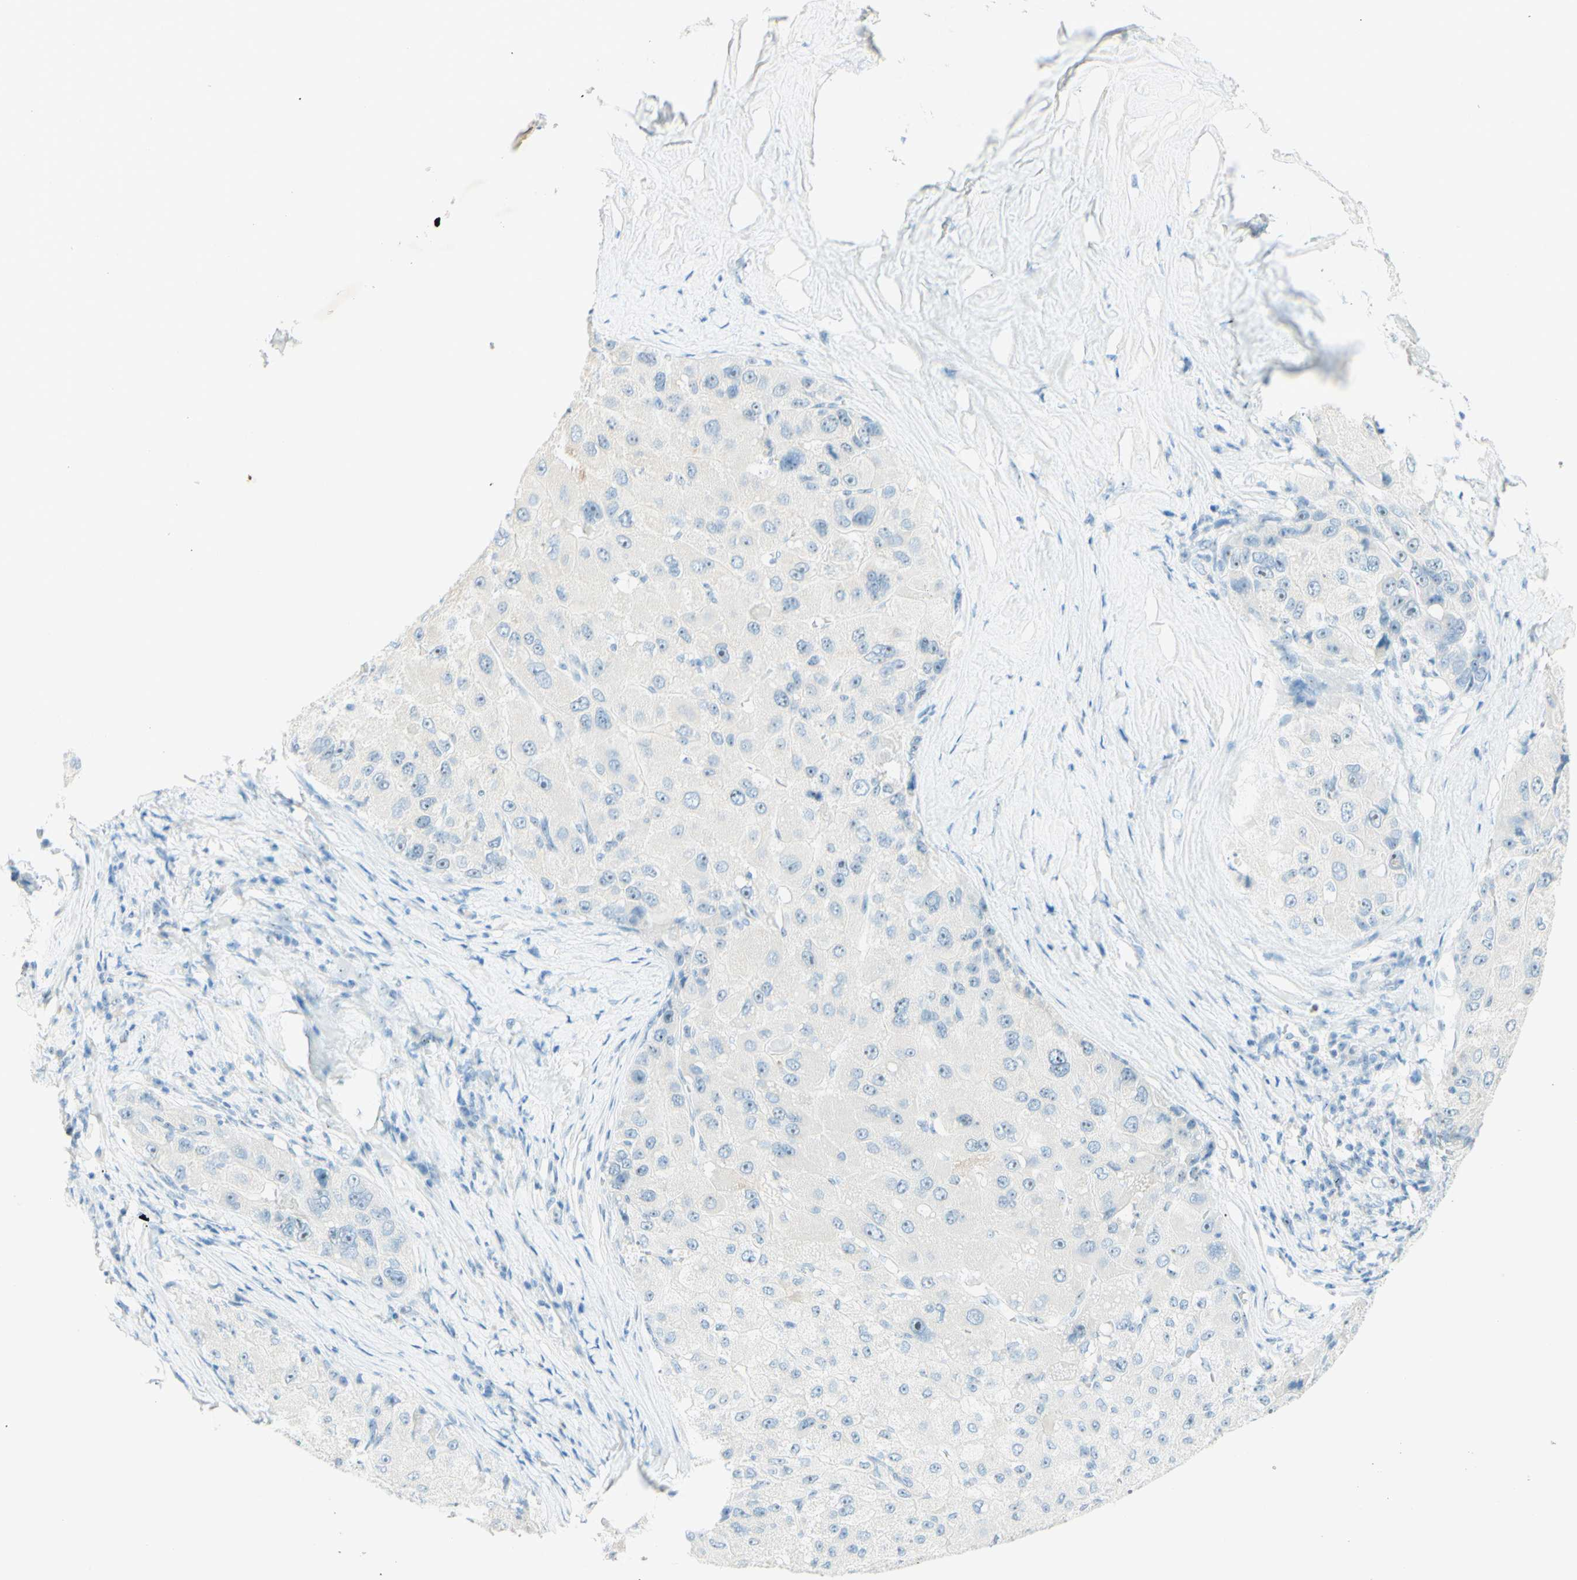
{"staining": {"intensity": "negative", "quantity": "none", "location": "none"}, "tissue": "liver cancer", "cell_type": "Tumor cells", "image_type": "cancer", "snomed": [{"axis": "morphology", "description": "Carcinoma, Hepatocellular, NOS"}, {"axis": "topography", "description": "Liver"}], "caption": "Tumor cells are negative for brown protein staining in liver cancer (hepatocellular carcinoma). (Stains: DAB (3,3'-diaminobenzidine) IHC with hematoxylin counter stain, Microscopy: brightfield microscopy at high magnification).", "gene": "FMR1NB", "patient": {"sex": "male", "age": 80}}